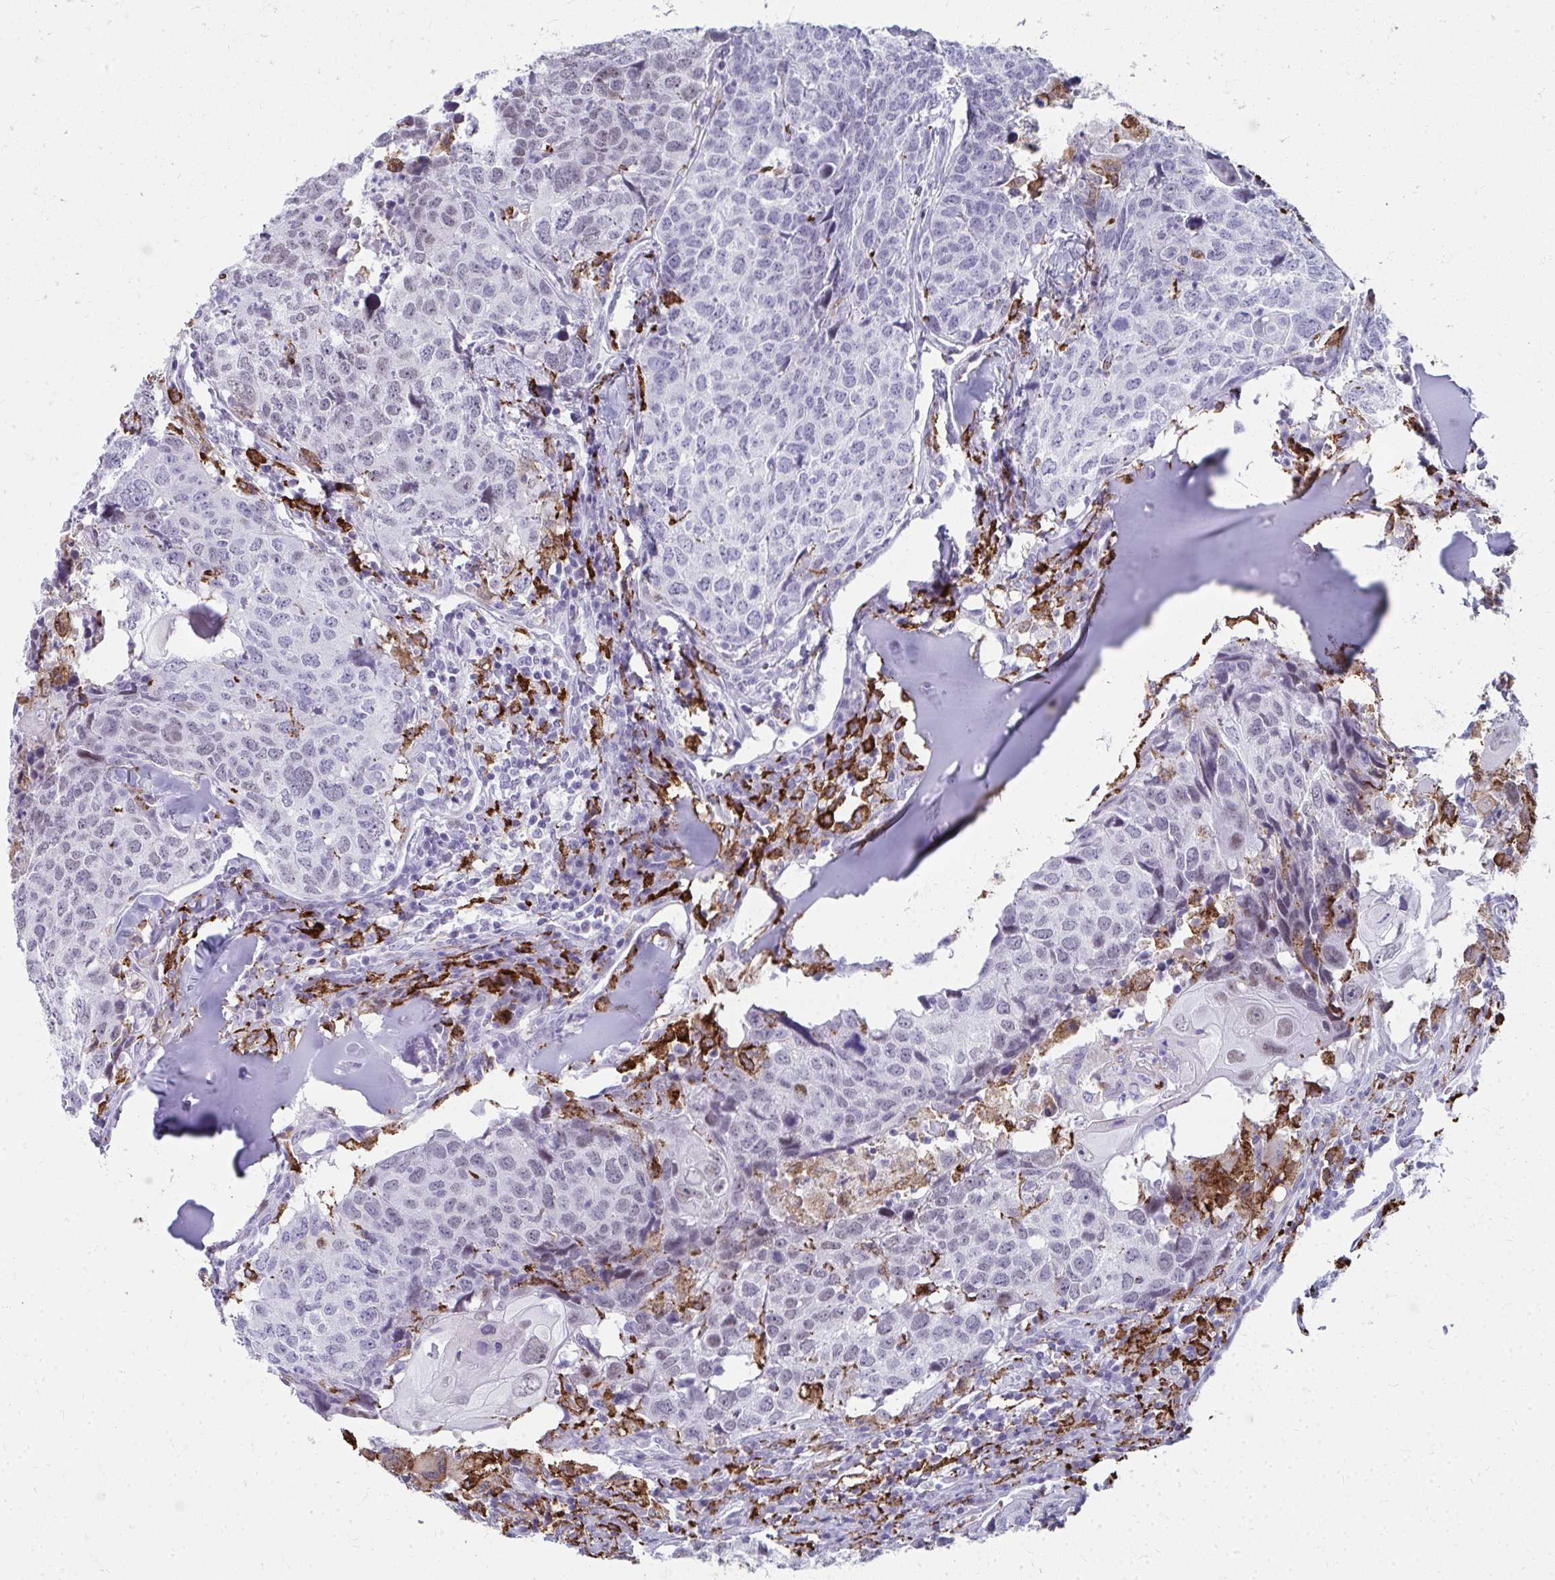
{"staining": {"intensity": "negative", "quantity": "none", "location": "none"}, "tissue": "head and neck cancer", "cell_type": "Tumor cells", "image_type": "cancer", "snomed": [{"axis": "morphology", "description": "Normal tissue, NOS"}, {"axis": "morphology", "description": "Squamous cell carcinoma, NOS"}, {"axis": "topography", "description": "Skeletal muscle"}, {"axis": "topography", "description": "Vascular tissue"}, {"axis": "topography", "description": "Peripheral nerve tissue"}, {"axis": "topography", "description": "Head-Neck"}], "caption": "IHC of head and neck cancer reveals no positivity in tumor cells. (Stains: DAB immunohistochemistry (IHC) with hematoxylin counter stain, Microscopy: brightfield microscopy at high magnification).", "gene": "CD163", "patient": {"sex": "male", "age": 66}}